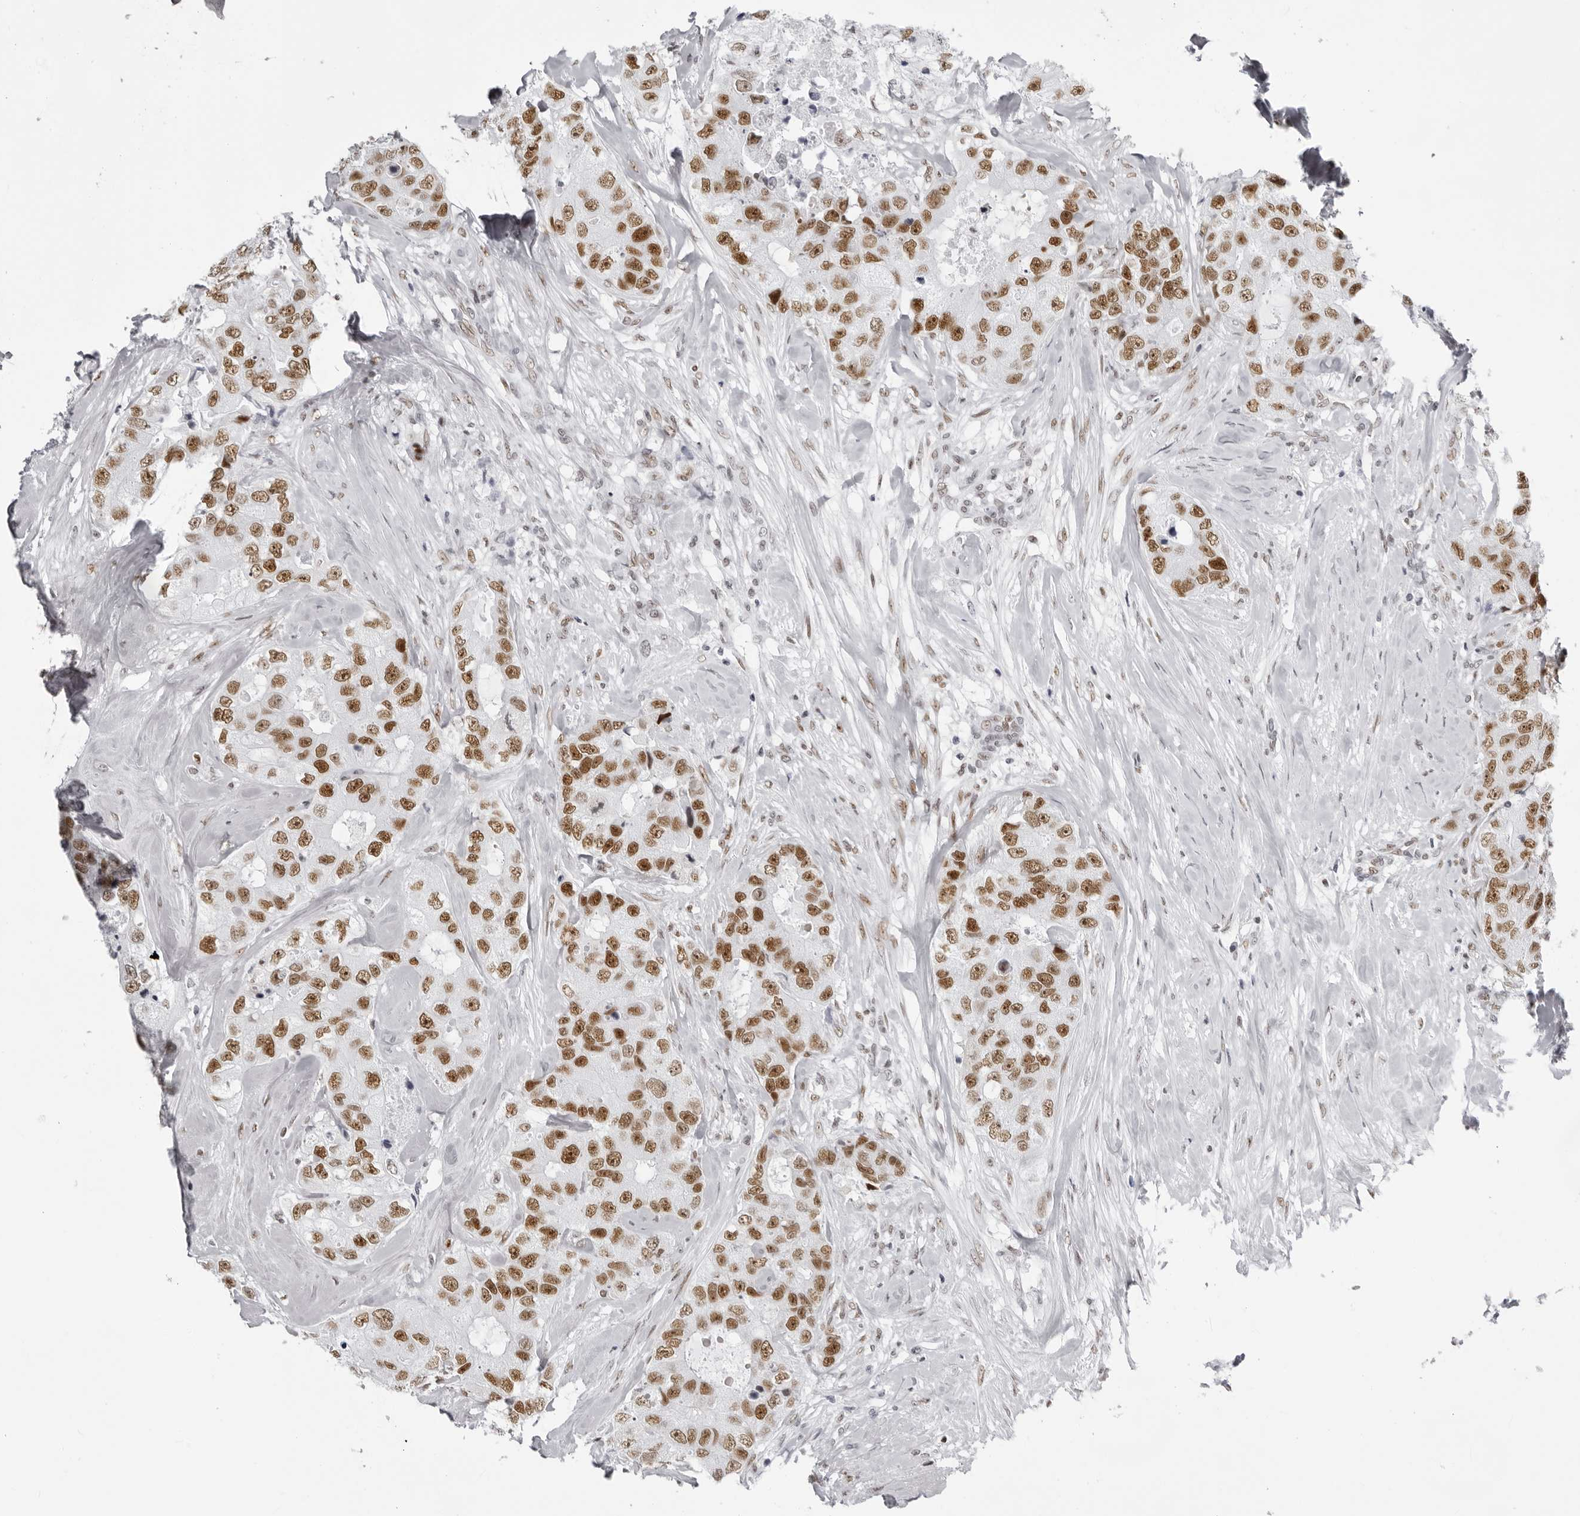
{"staining": {"intensity": "strong", "quantity": ">75%", "location": "nuclear"}, "tissue": "breast cancer", "cell_type": "Tumor cells", "image_type": "cancer", "snomed": [{"axis": "morphology", "description": "Duct carcinoma"}, {"axis": "topography", "description": "Breast"}], "caption": "A histopathology image showing strong nuclear staining in about >75% of tumor cells in breast cancer (intraductal carcinoma), as visualized by brown immunohistochemical staining.", "gene": "IRF2BP2", "patient": {"sex": "female", "age": 62}}